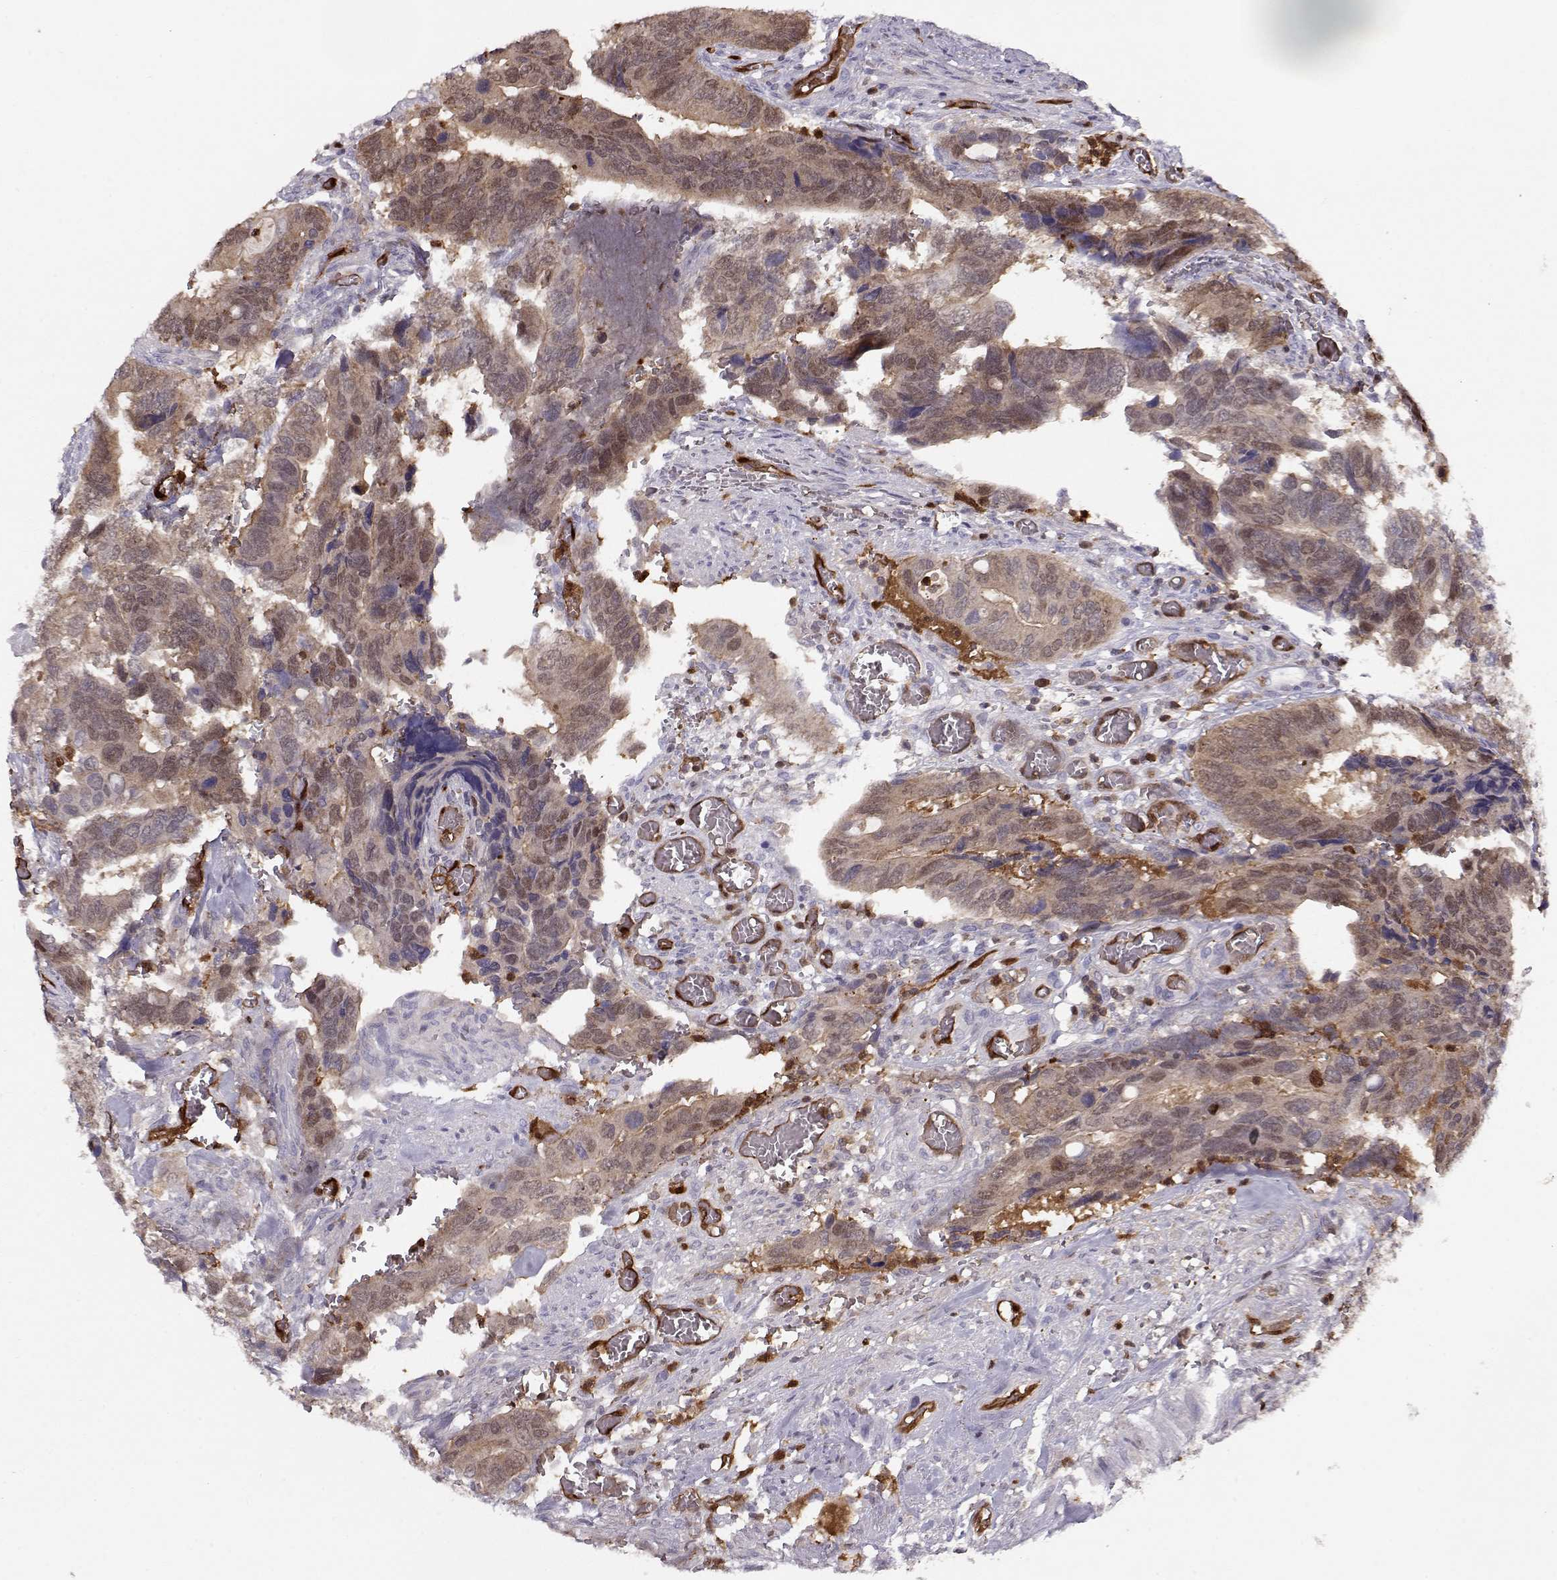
{"staining": {"intensity": "weak", "quantity": "25%-75%", "location": "nuclear"}, "tissue": "colorectal cancer", "cell_type": "Tumor cells", "image_type": "cancer", "snomed": [{"axis": "morphology", "description": "Adenocarcinoma, NOS"}, {"axis": "topography", "description": "Colon"}], "caption": "Human colorectal cancer stained for a protein (brown) demonstrates weak nuclear positive positivity in about 25%-75% of tumor cells.", "gene": "PNP", "patient": {"sex": "male", "age": 49}}